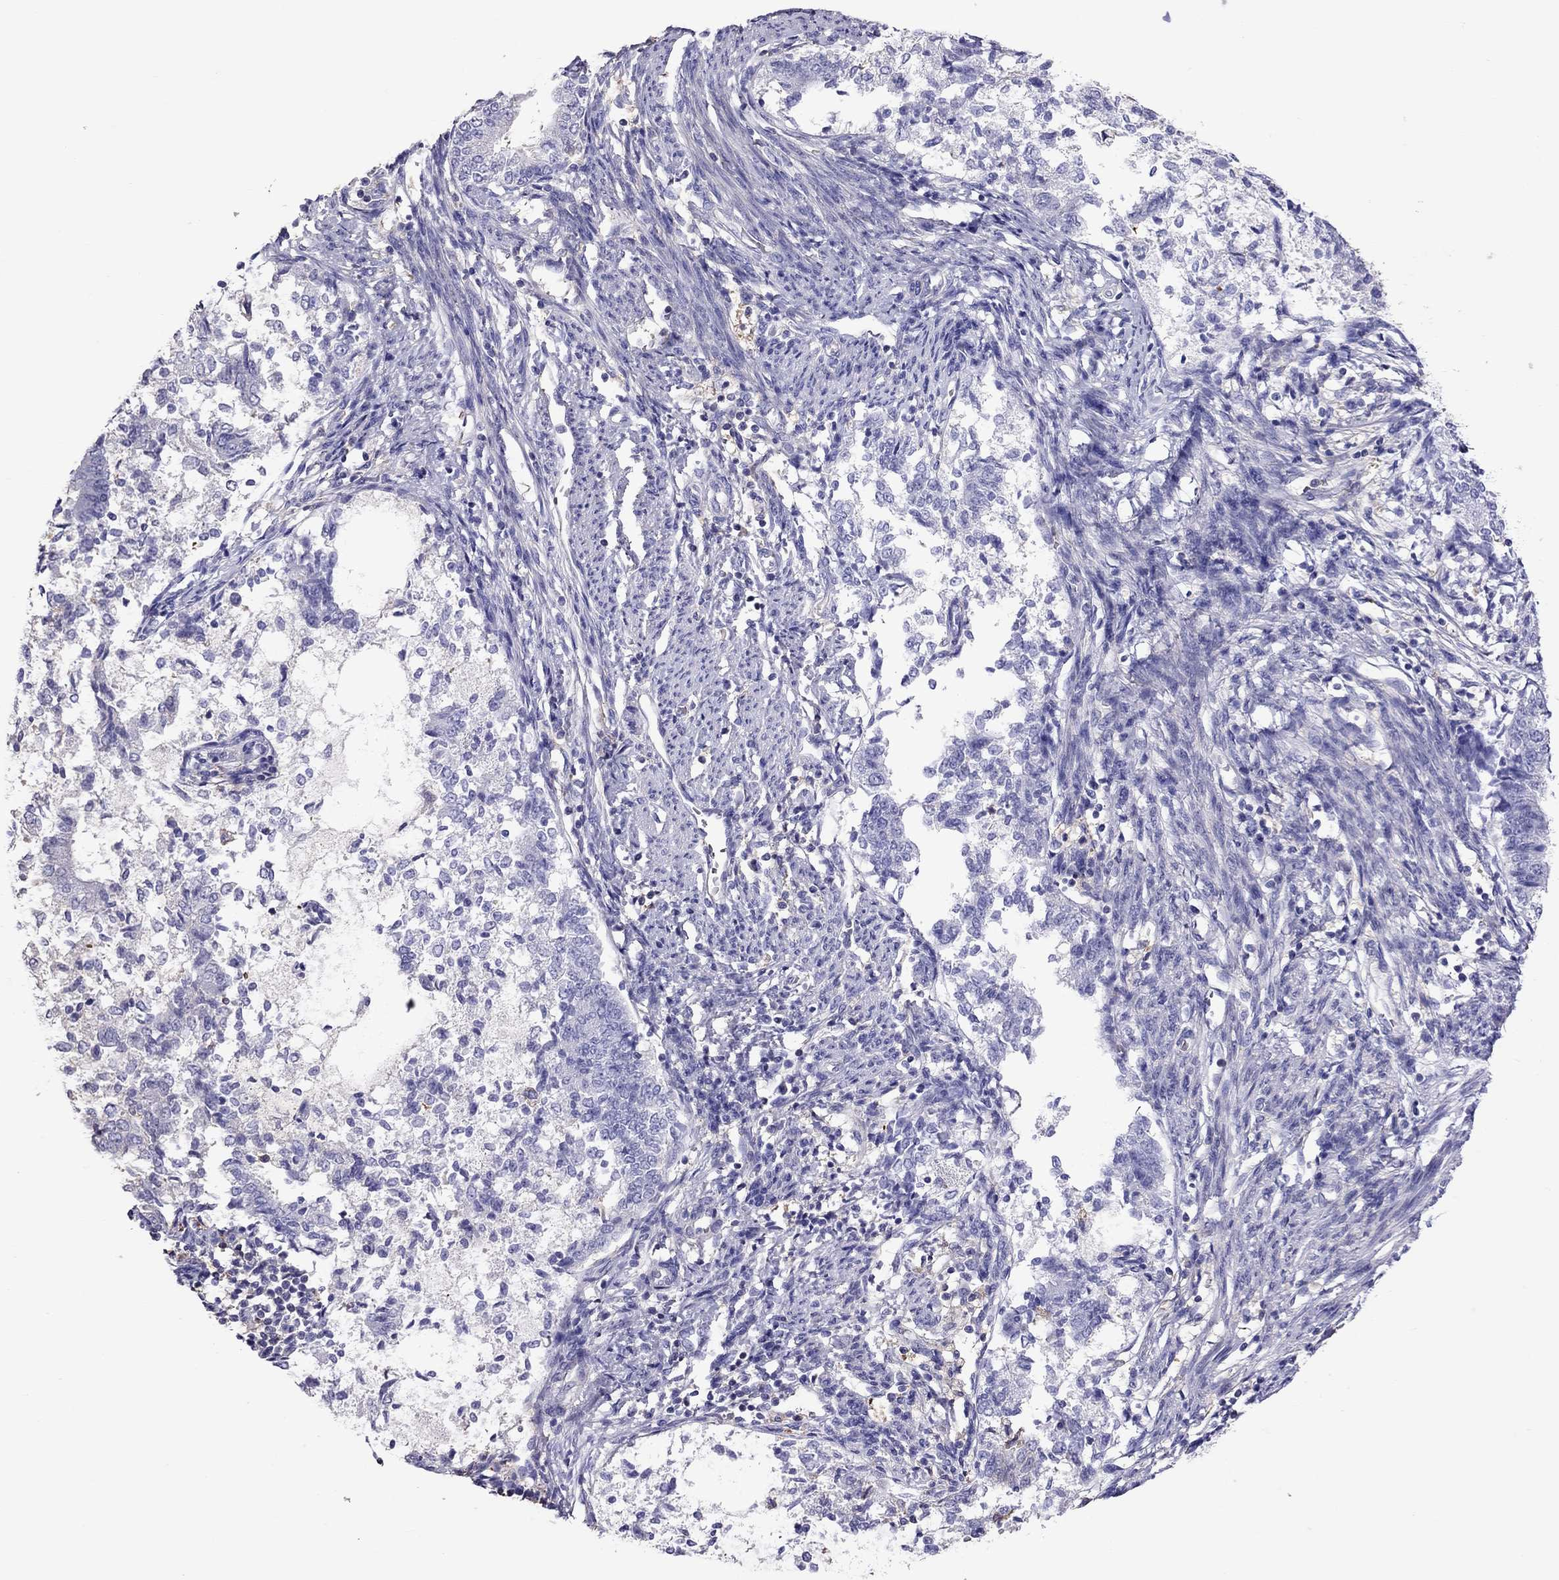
{"staining": {"intensity": "negative", "quantity": "none", "location": "none"}, "tissue": "endometrial cancer", "cell_type": "Tumor cells", "image_type": "cancer", "snomed": [{"axis": "morphology", "description": "Adenocarcinoma, NOS"}, {"axis": "topography", "description": "Endometrium"}], "caption": "Tumor cells are negative for brown protein staining in endometrial adenocarcinoma. (DAB immunohistochemistry, high magnification).", "gene": "TEX22", "patient": {"sex": "female", "age": 65}}